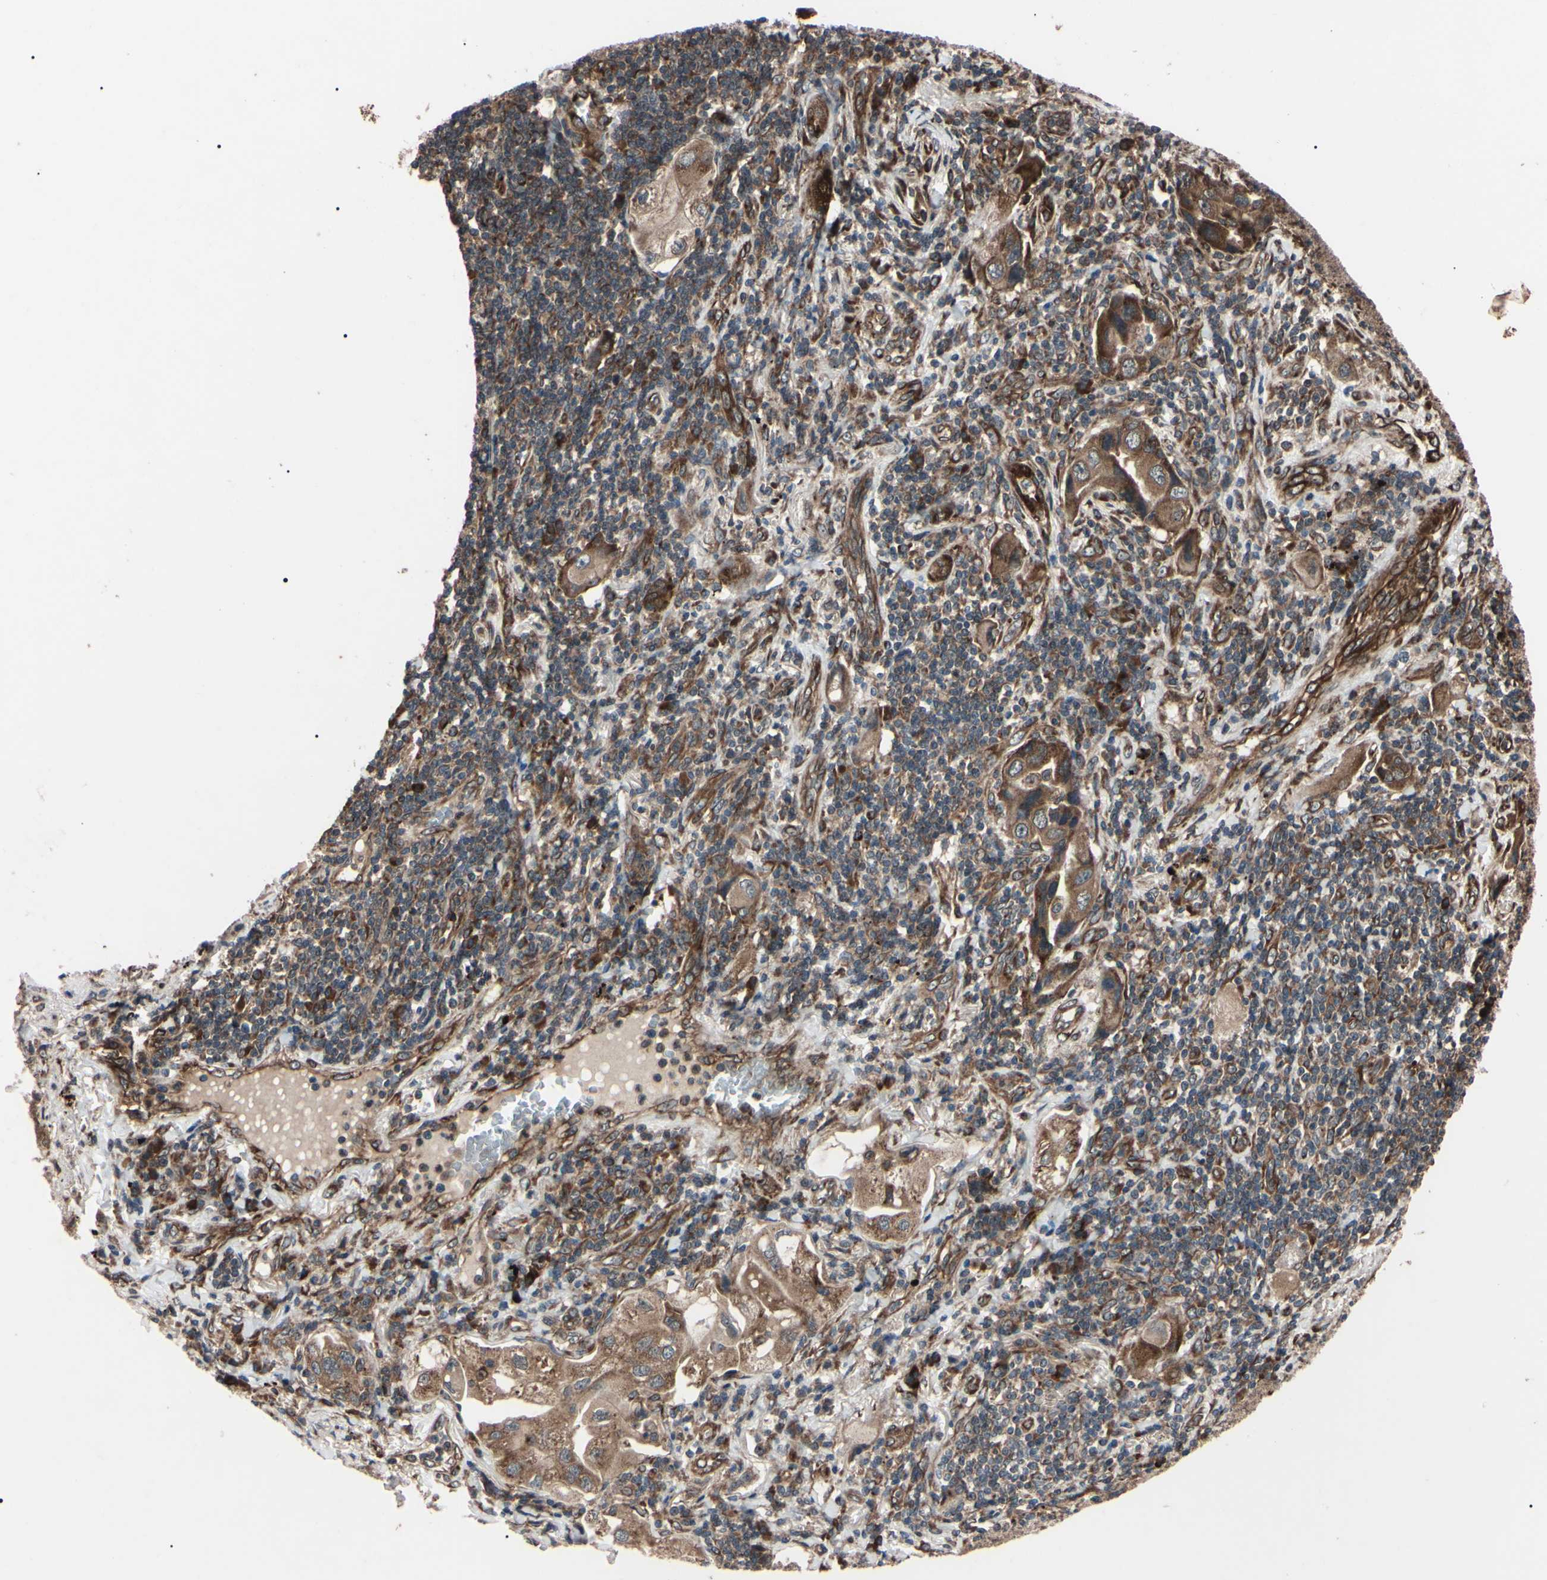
{"staining": {"intensity": "strong", "quantity": ">75%", "location": "cytoplasmic/membranous"}, "tissue": "lung cancer", "cell_type": "Tumor cells", "image_type": "cancer", "snomed": [{"axis": "morphology", "description": "Adenocarcinoma, NOS"}, {"axis": "topography", "description": "Lung"}], "caption": "A histopathology image showing strong cytoplasmic/membranous staining in about >75% of tumor cells in lung adenocarcinoma, as visualized by brown immunohistochemical staining.", "gene": "GUCY1B1", "patient": {"sex": "female", "age": 65}}